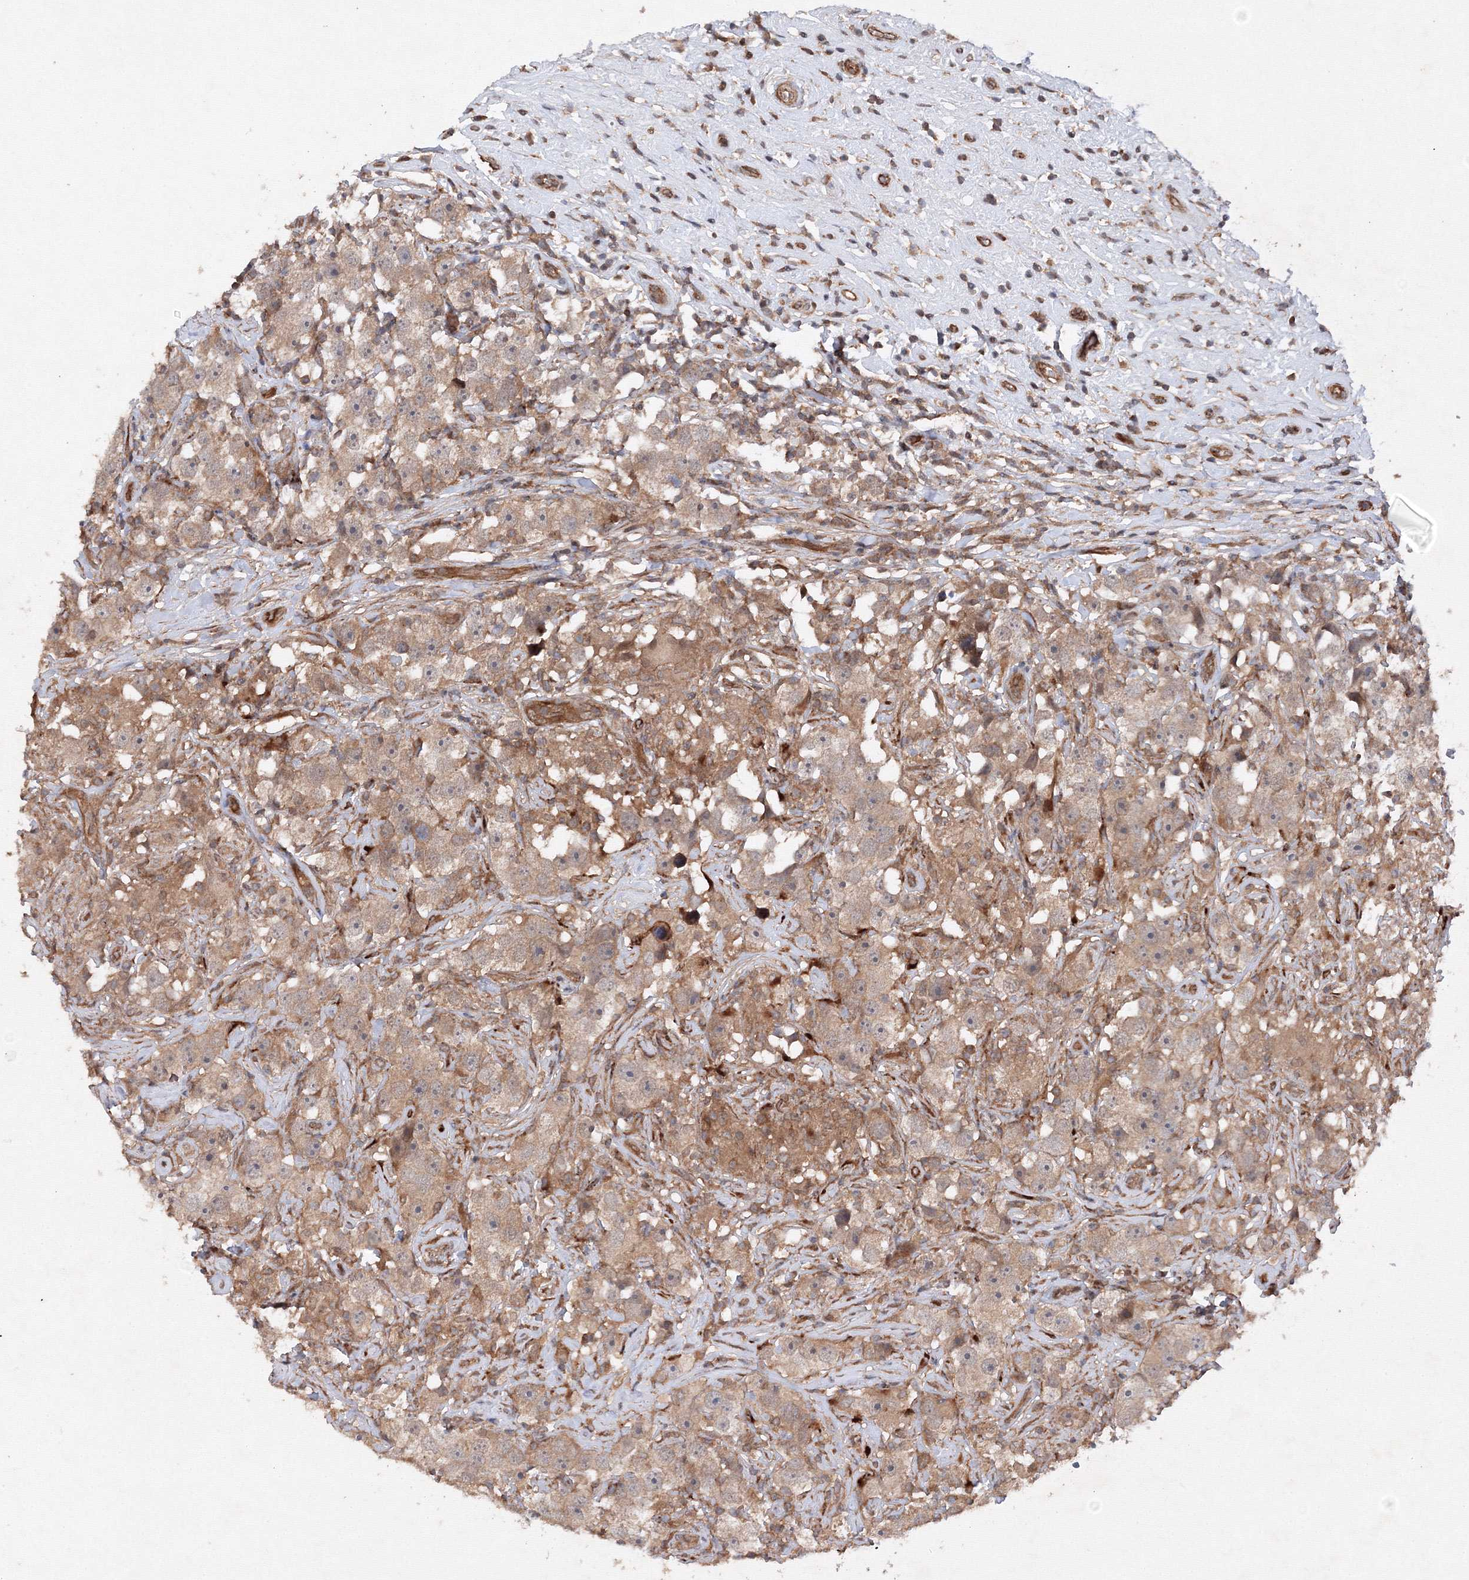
{"staining": {"intensity": "moderate", "quantity": ">75%", "location": "cytoplasmic/membranous"}, "tissue": "testis cancer", "cell_type": "Tumor cells", "image_type": "cancer", "snomed": [{"axis": "morphology", "description": "Seminoma, NOS"}, {"axis": "topography", "description": "Testis"}], "caption": "Tumor cells reveal moderate cytoplasmic/membranous expression in approximately >75% of cells in seminoma (testis). (Brightfield microscopy of DAB IHC at high magnification).", "gene": "DCTD", "patient": {"sex": "male", "age": 49}}